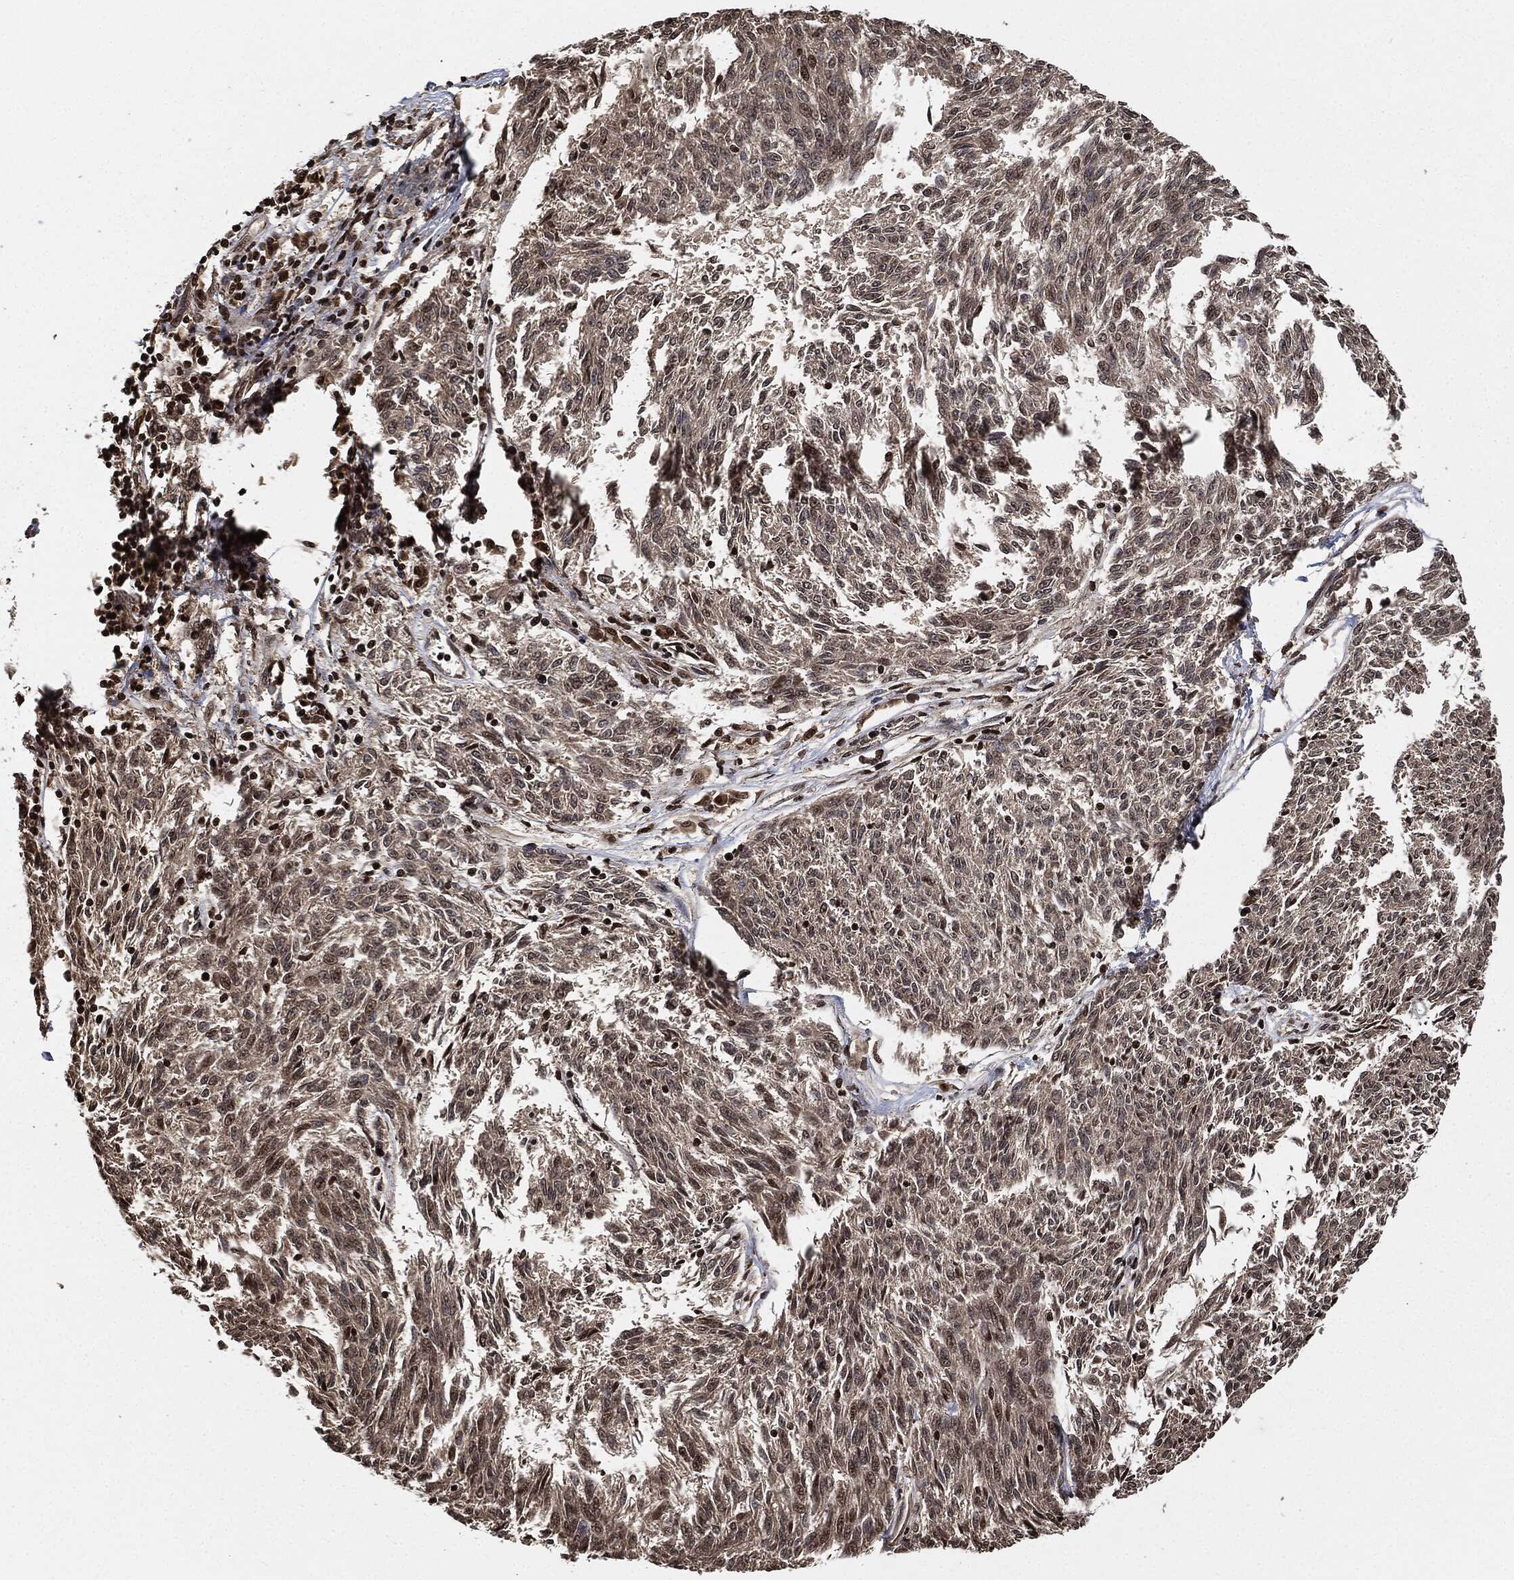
{"staining": {"intensity": "negative", "quantity": "none", "location": "none"}, "tissue": "melanoma", "cell_type": "Tumor cells", "image_type": "cancer", "snomed": [{"axis": "morphology", "description": "Malignant melanoma, NOS"}, {"axis": "topography", "description": "Skin"}], "caption": "Immunohistochemical staining of human melanoma demonstrates no significant positivity in tumor cells.", "gene": "PDK1", "patient": {"sex": "female", "age": 72}}